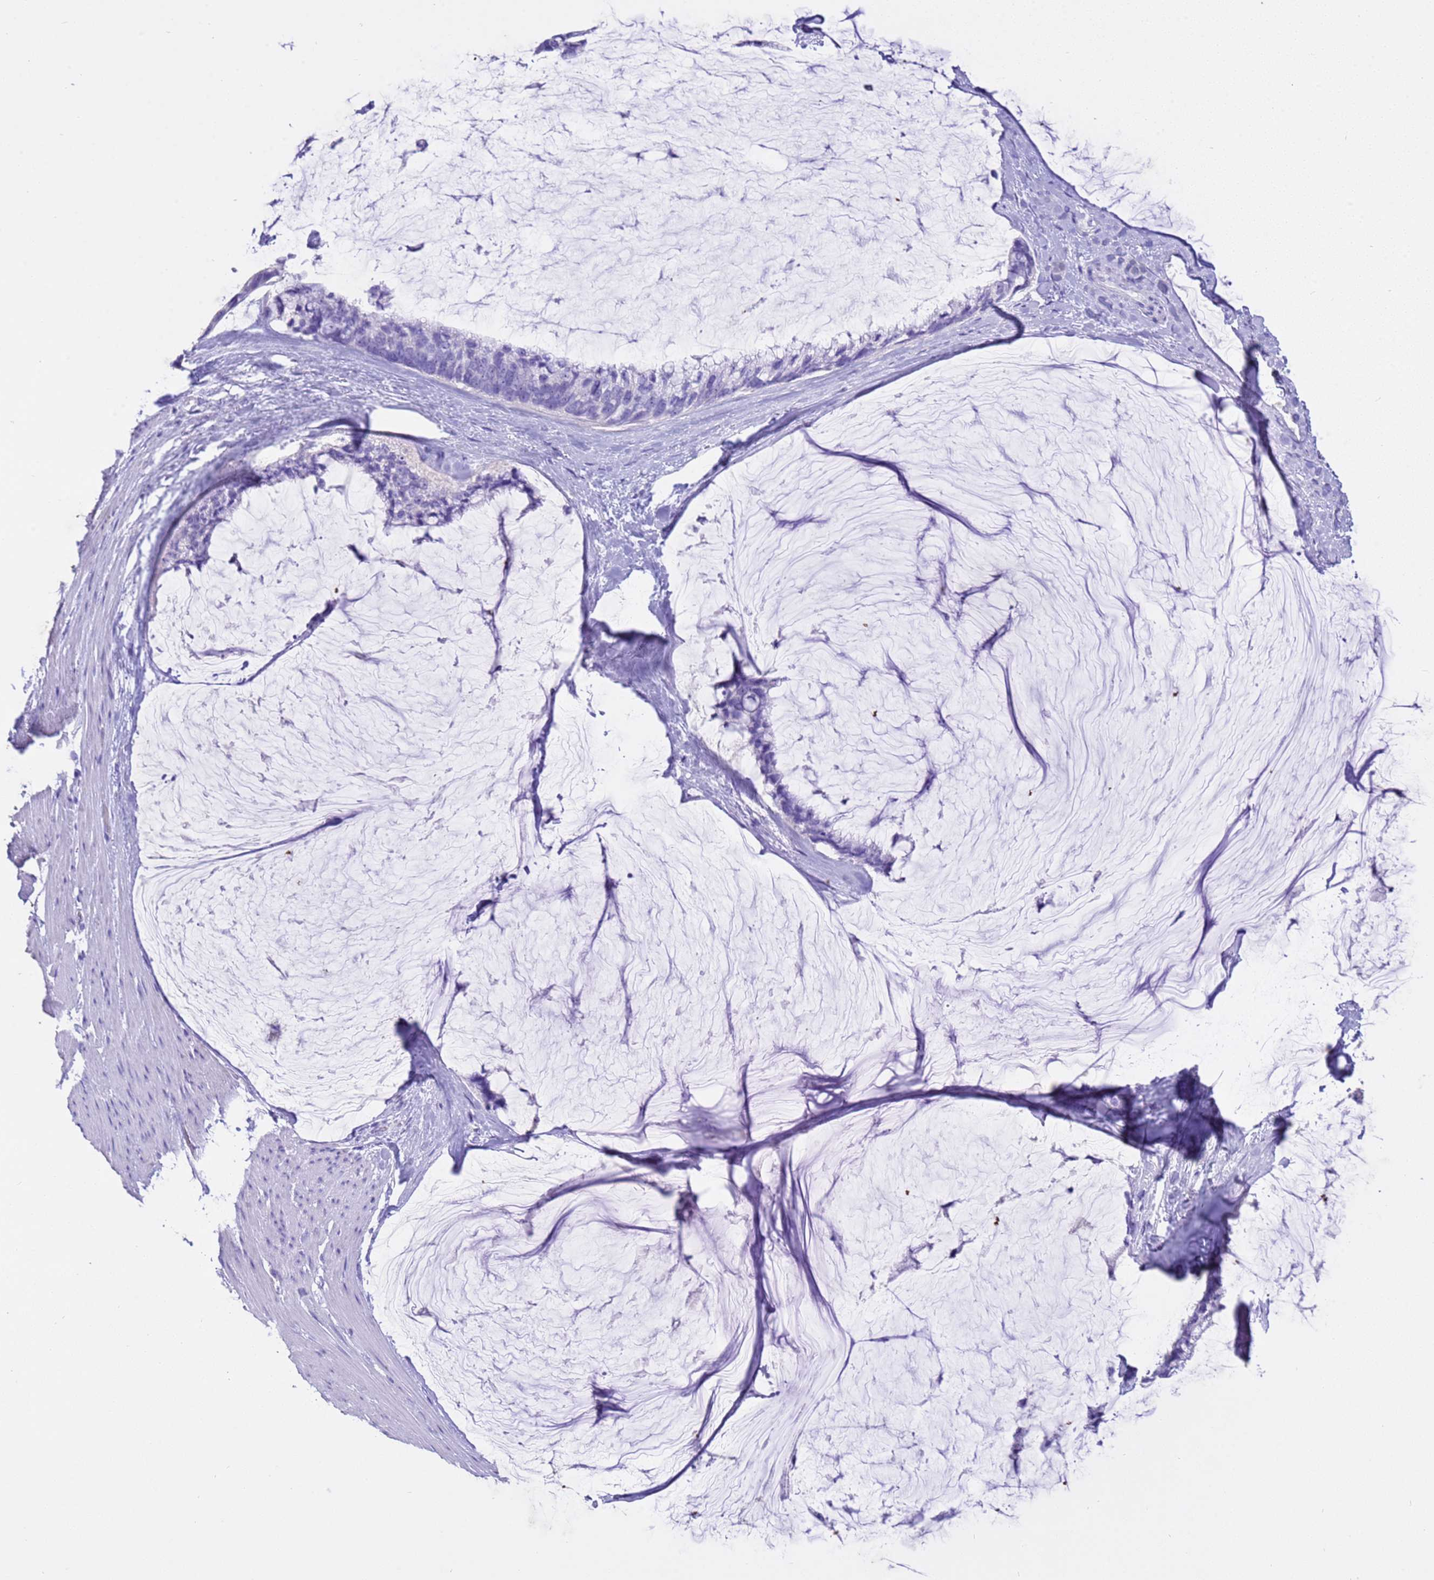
{"staining": {"intensity": "negative", "quantity": "none", "location": "none"}, "tissue": "ovarian cancer", "cell_type": "Tumor cells", "image_type": "cancer", "snomed": [{"axis": "morphology", "description": "Cystadenocarcinoma, mucinous, NOS"}, {"axis": "topography", "description": "Ovary"}], "caption": "The IHC photomicrograph has no significant staining in tumor cells of ovarian cancer (mucinous cystadenocarcinoma) tissue. (DAB immunohistochemistry (IHC), high magnification).", "gene": "CPB1", "patient": {"sex": "female", "age": 39}}